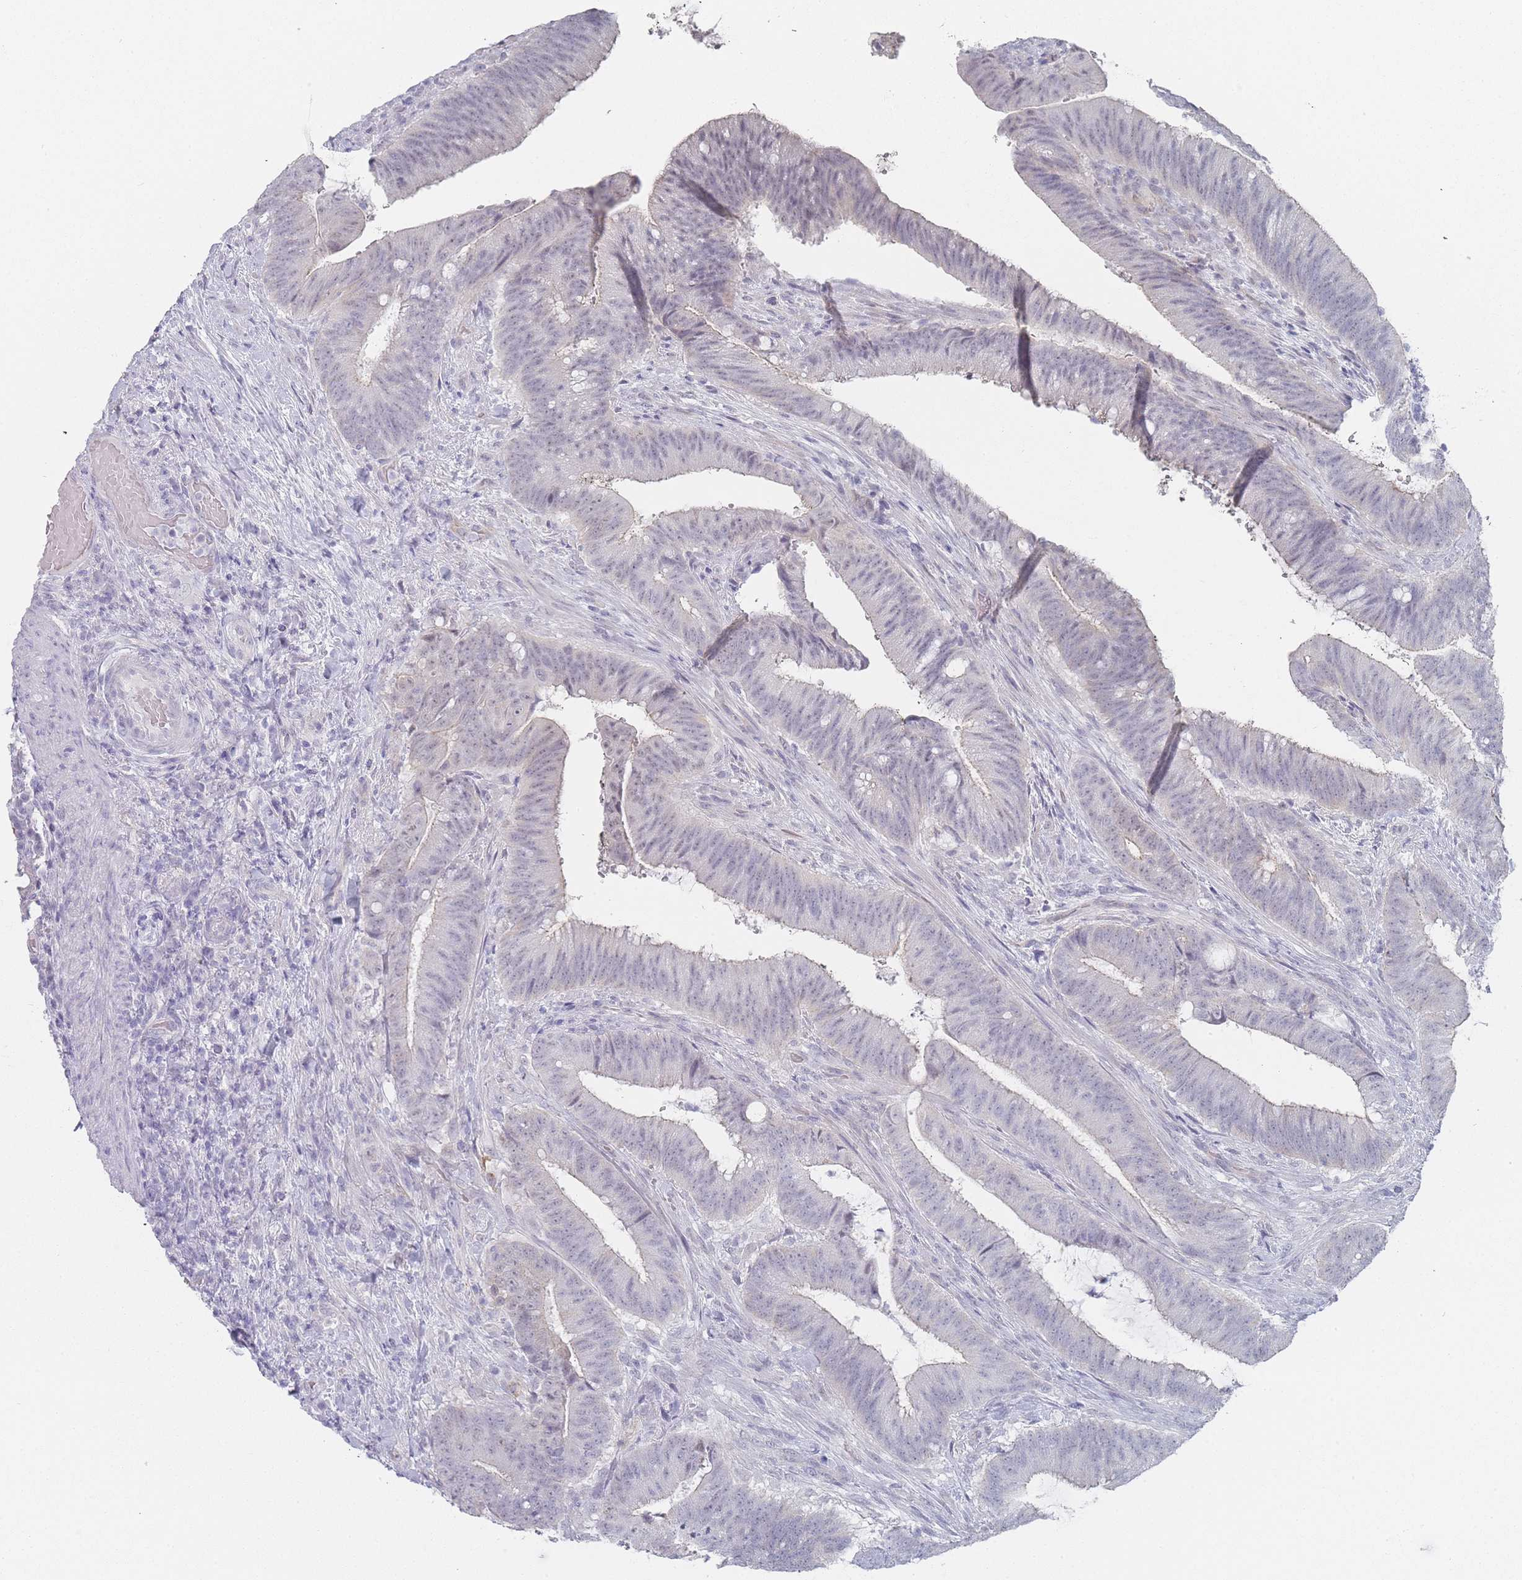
{"staining": {"intensity": "negative", "quantity": "none", "location": "none"}, "tissue": "colorectal cancer", "cell_type": "Tumor cells", "image_type": "cancer", "snomed": [{"axis": "morphology", "description": "Adenocarcinoma, NOS"}, {"axis": "topography", "description": "Colon"}], "caption": "This is an immunohistochemistry (IHC) photomicrograph of human adenocarcinoma (colorectal). There is no expression in tumor cells.", "gene": "IMPG1", "patient": {"sex": "female", "age": 43}}